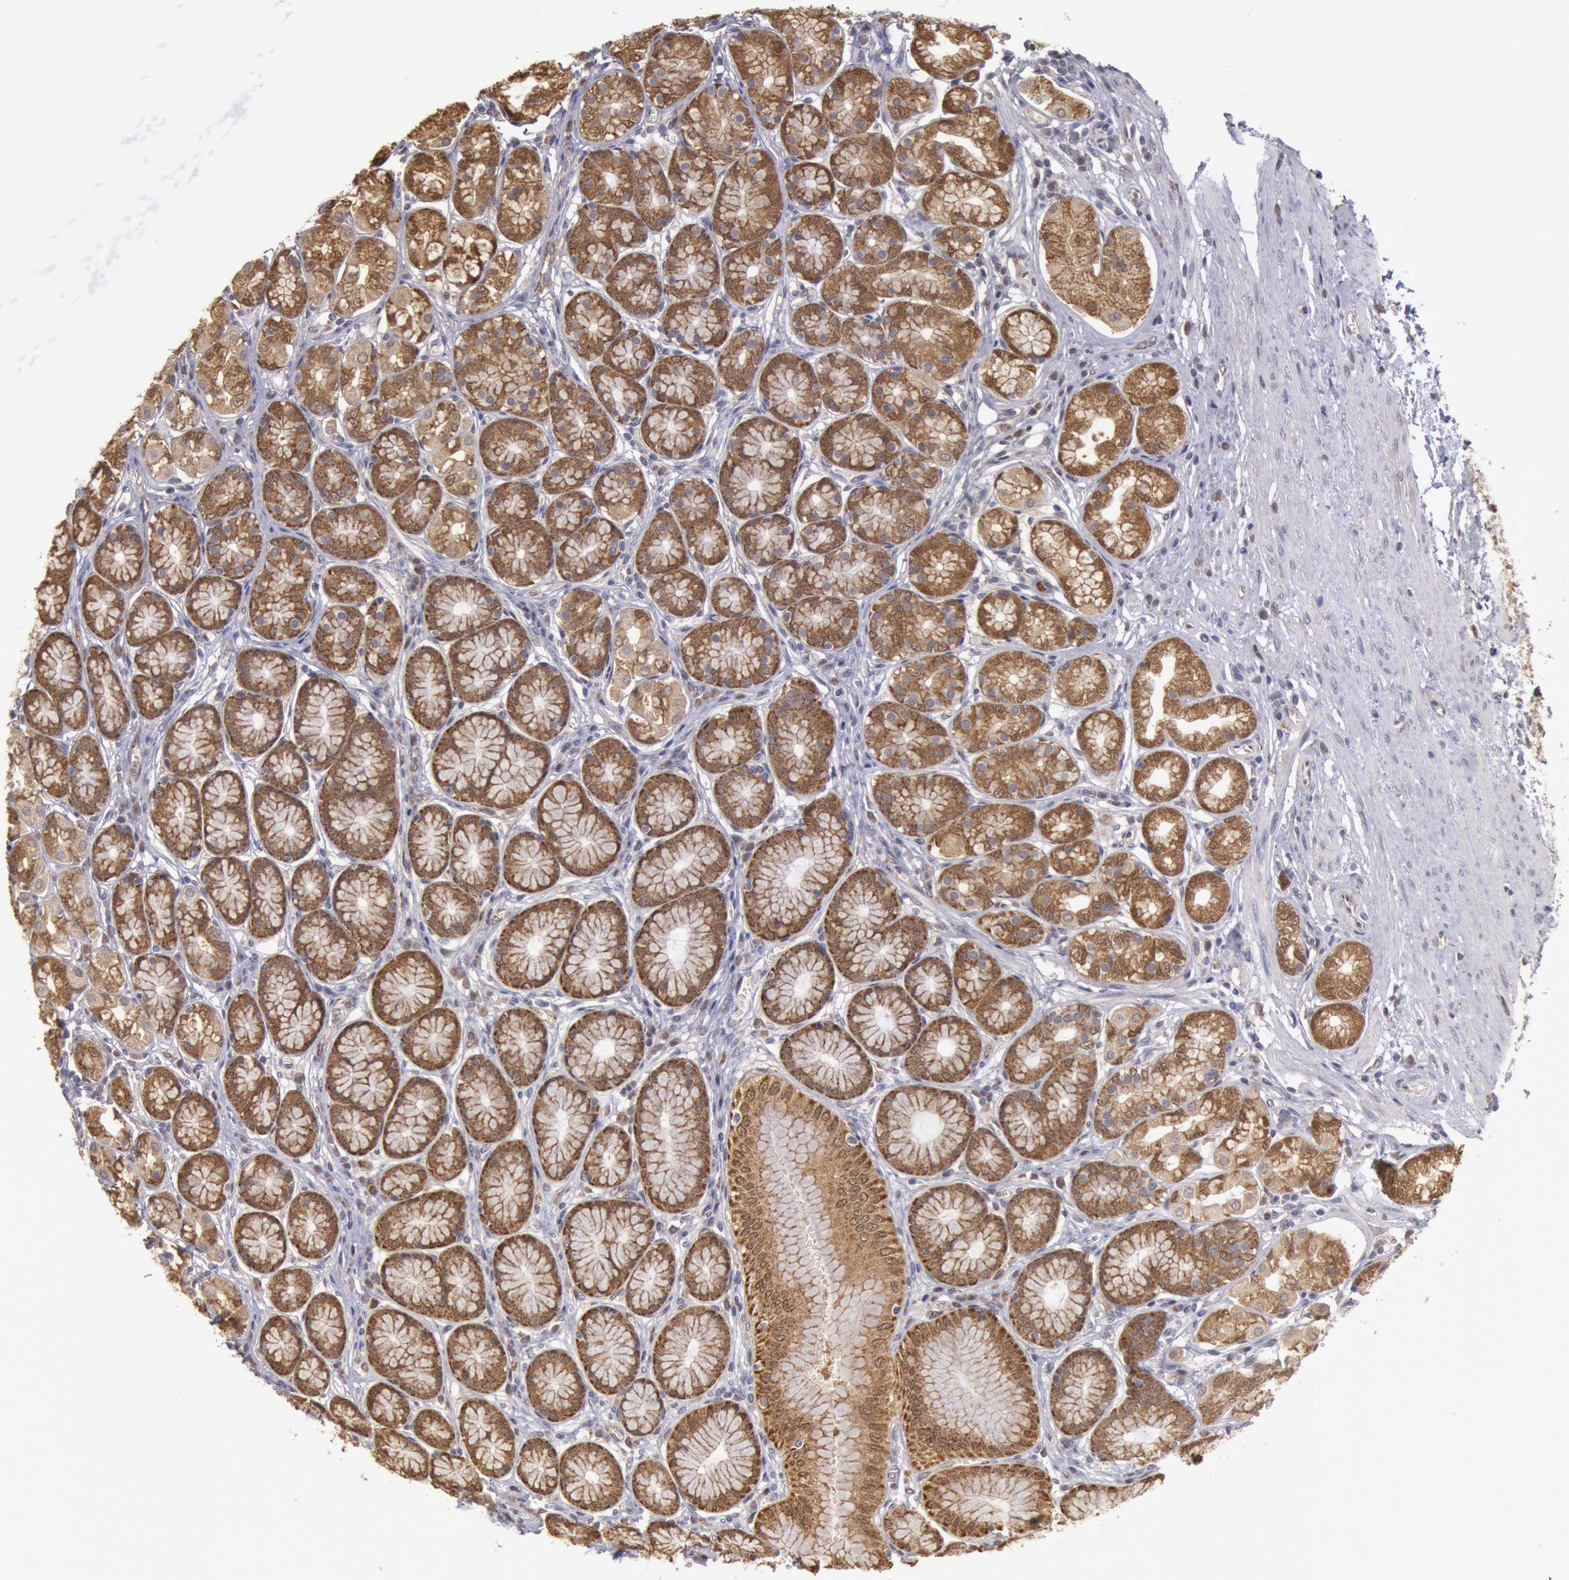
{"staining": {"intensity": "moderate", "quantity": ">75%", "location": "cytoplasmic/membranous"}, "tissue": "stomach", "cell_type": "Glandular cells", "image_type": "normal", "snomed": [{"axis": "morphology", "description": "Normal tissue, NOS"}, {"axis": "topography", "description": "Stomach"}, {"axis": "topography", "description": "Stomach, lower"}], "caption": "Stomach stained for a protein exhibits moderate cytoplasmic/membranous positivity in glandular cells. The protein of interest is stained brown, and the nuclei are stained in blue (DAB (3,3'-diaminobenzidine) IHC with brightfield microscopy, high magnification).", "gene": "MPST", "patient": {"sex": "male", "age": 76}}